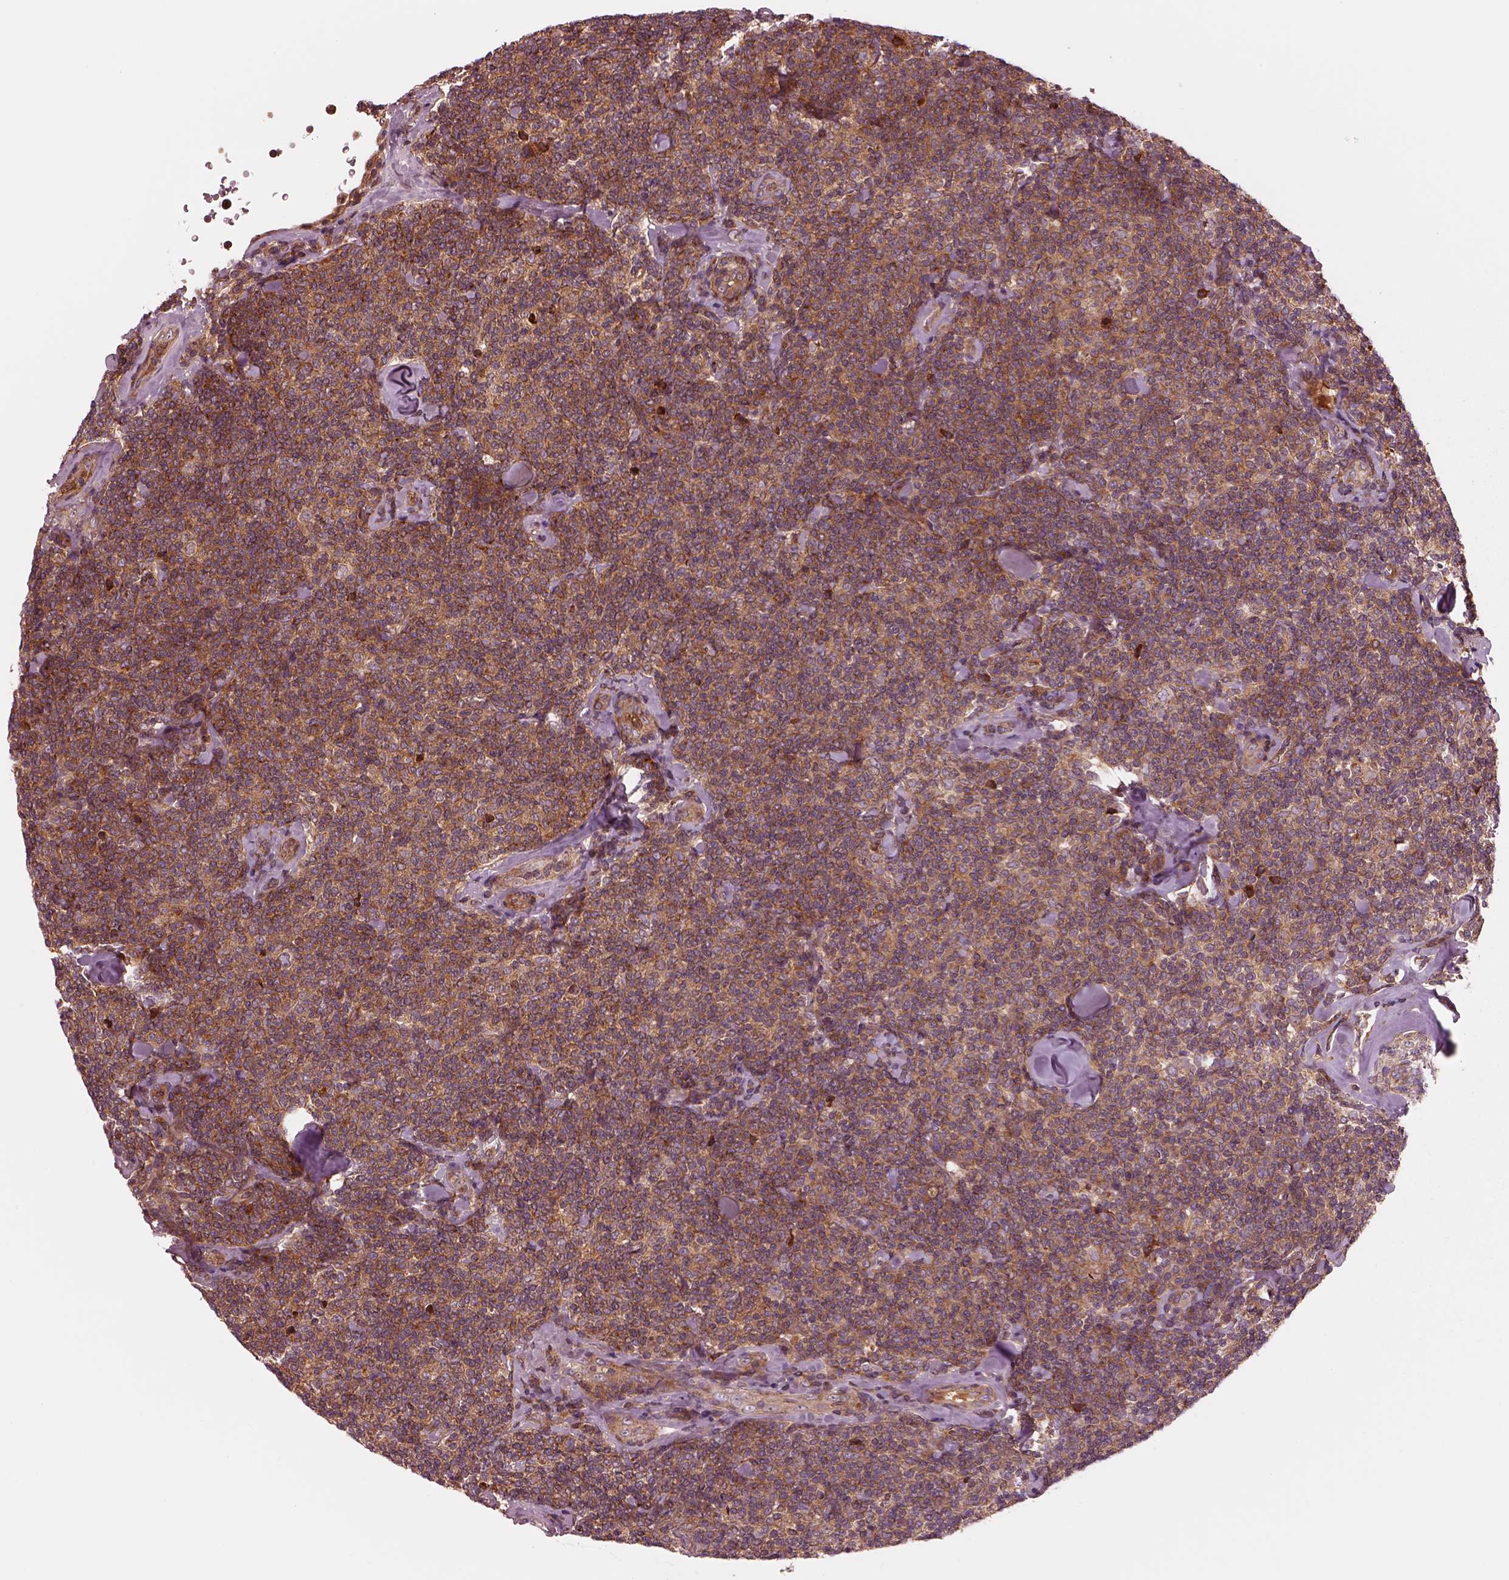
{"staining": {"intensity": "moderate", "quantity": ">75%", "location": "cytoplasmic/membranous"}, "tissue": "lymphoma", "cell_type": "Tumor cells", "image_type": "cancer", "snomed": [{"axis": "morphology", "description": "Malignant lymphoma, non-Hodgkin's type, Low grade"}, {"axis": "topography", "description": "Lymph node"}], "caption": "Protein positivity by immunohistochemistry demonstrates moderate cytoplasmic/membranous staining in approximately >75% of tumor cells in malignant lymphoma, non-Hodgkin's type (low-grade).", "gene": "ASCC2", "patient": {"sex": "female", "age": 56}}